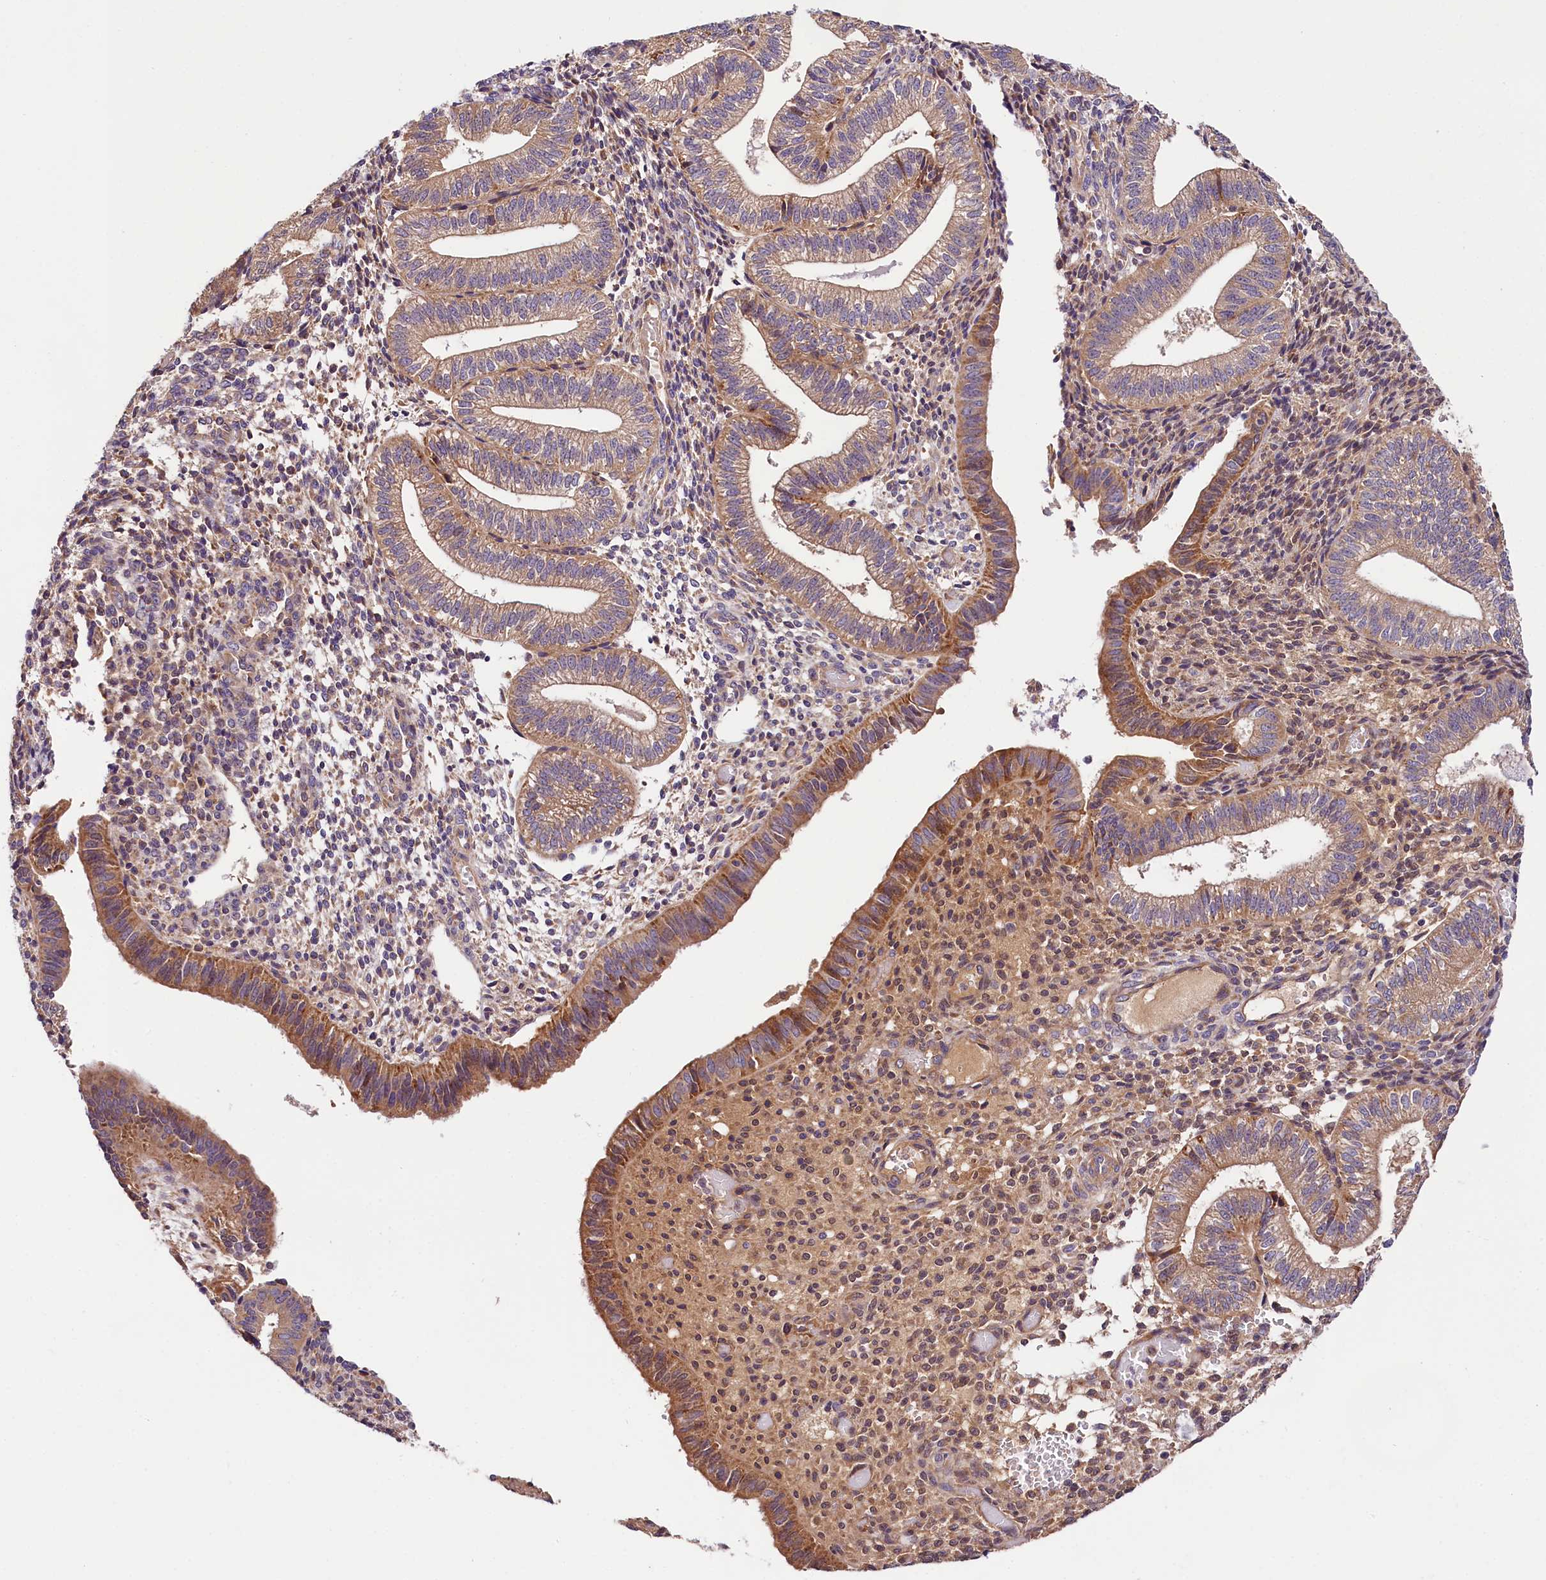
{"staining": {"intensity": "weak", "quantity": "25%-75%", "location": "cytoplasmic/membranous"}, "tissue": "endometrium", "cell_type": "Cells in endometrial stroma", "image_type": "normal", "snomed": [{"axis": "morphology", "description": "Normal tissue, NOS"}, {"axis": "topography", "description": "Endometrium"}], "caption": "Immunohistochemical staining of normal human endometrium demonstrates low levels of weak cytoplasmic/membranous positivity in approximately 25%-75% of cells in endometrial stroma.", "gene": "SPG11", "patient": {"sex": "female", "age": 34}}